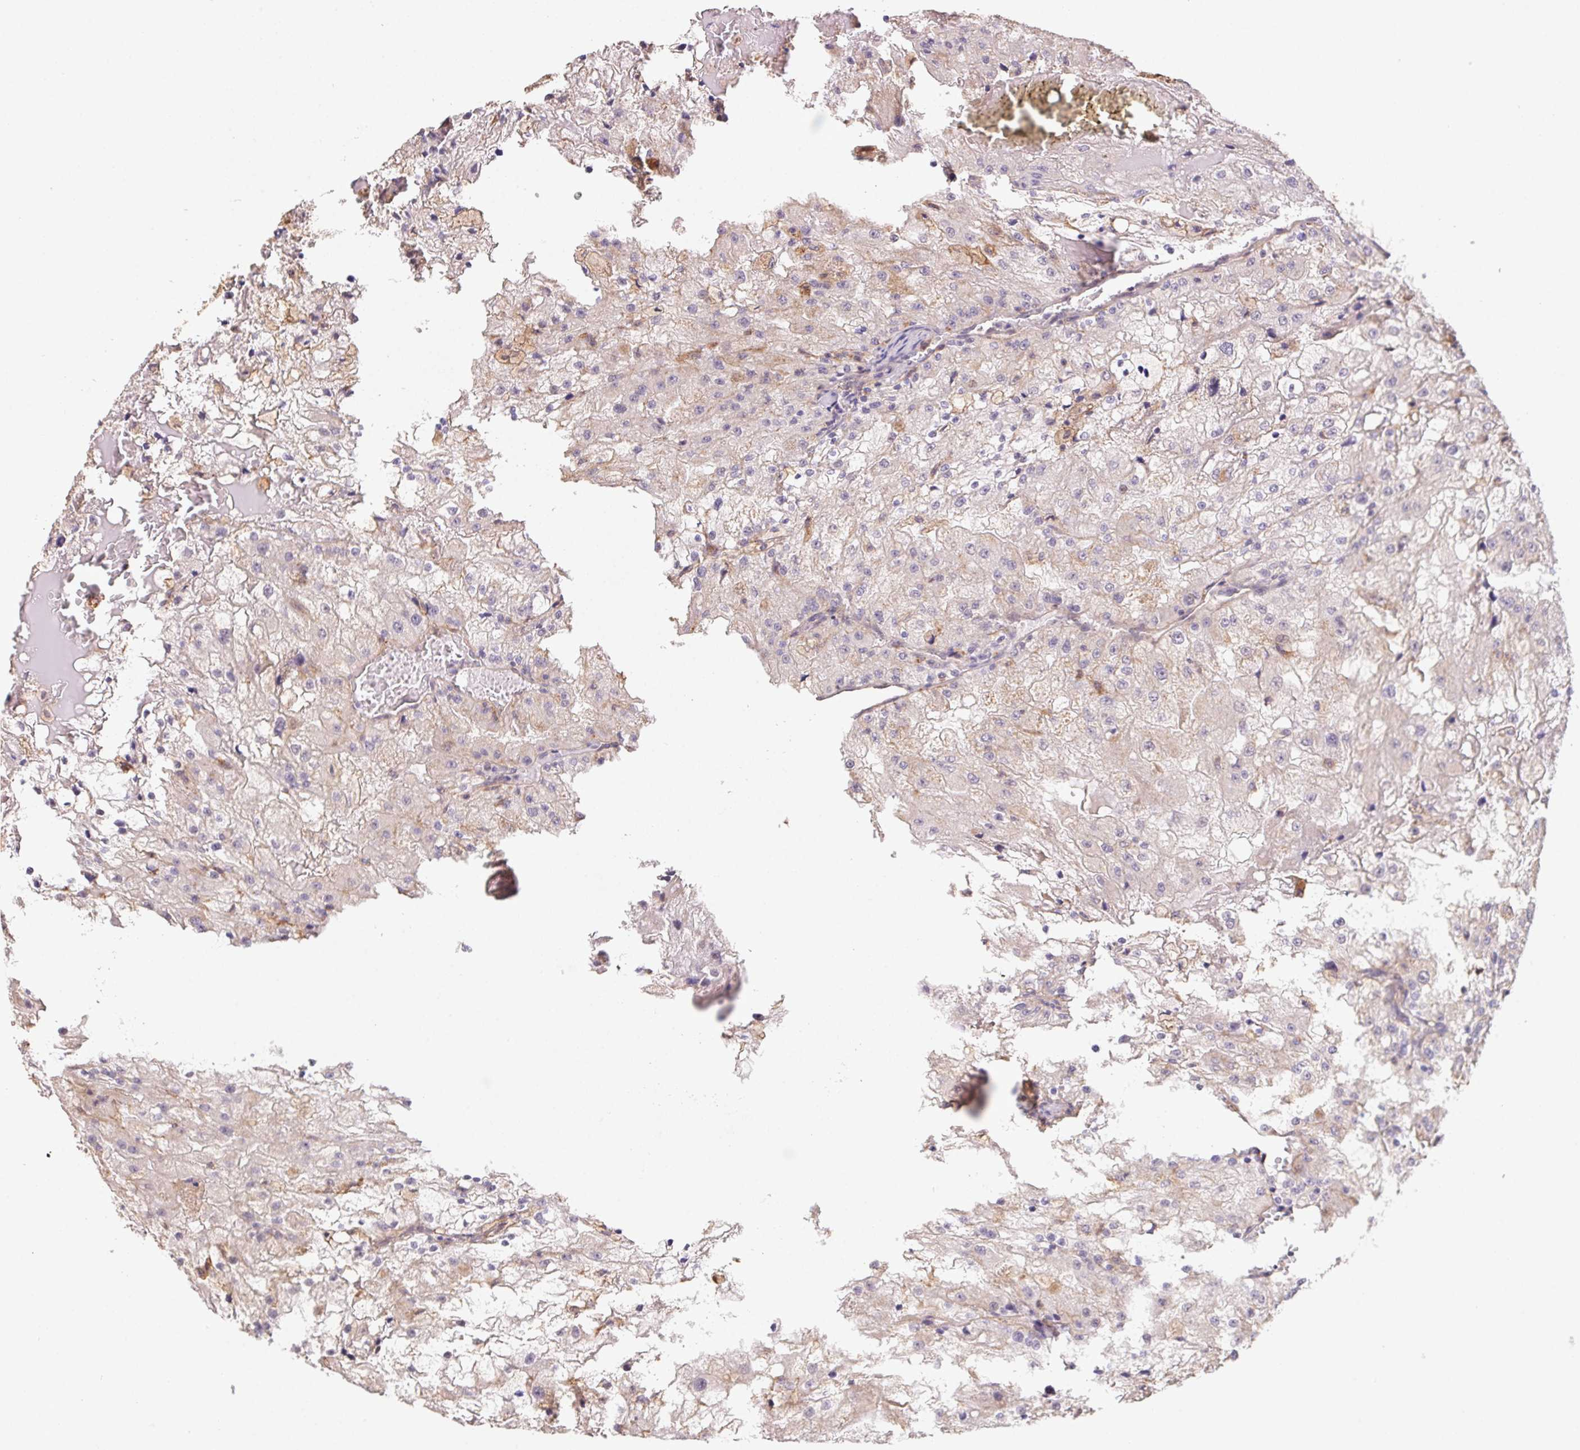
{"staining": {"intensity": "negative", "quantity": "none", "location": "none"}, "tissue": "renal cancer", "cell_type": "Tumor cells", "image_type": "cancer", "snomed": [{"axis": "morphology", "description": "Adenocarcinoma, NOS"}, {"axis": "topography", "description": "Kidney"}], "caption": "An IHC image of adenocarcinoma (renal) is shown. There is no staining in tumor cells of adenocarcinoma (renal).", "gene": "SLC52A2", "patient": {"sex": "female", "age": 74}}